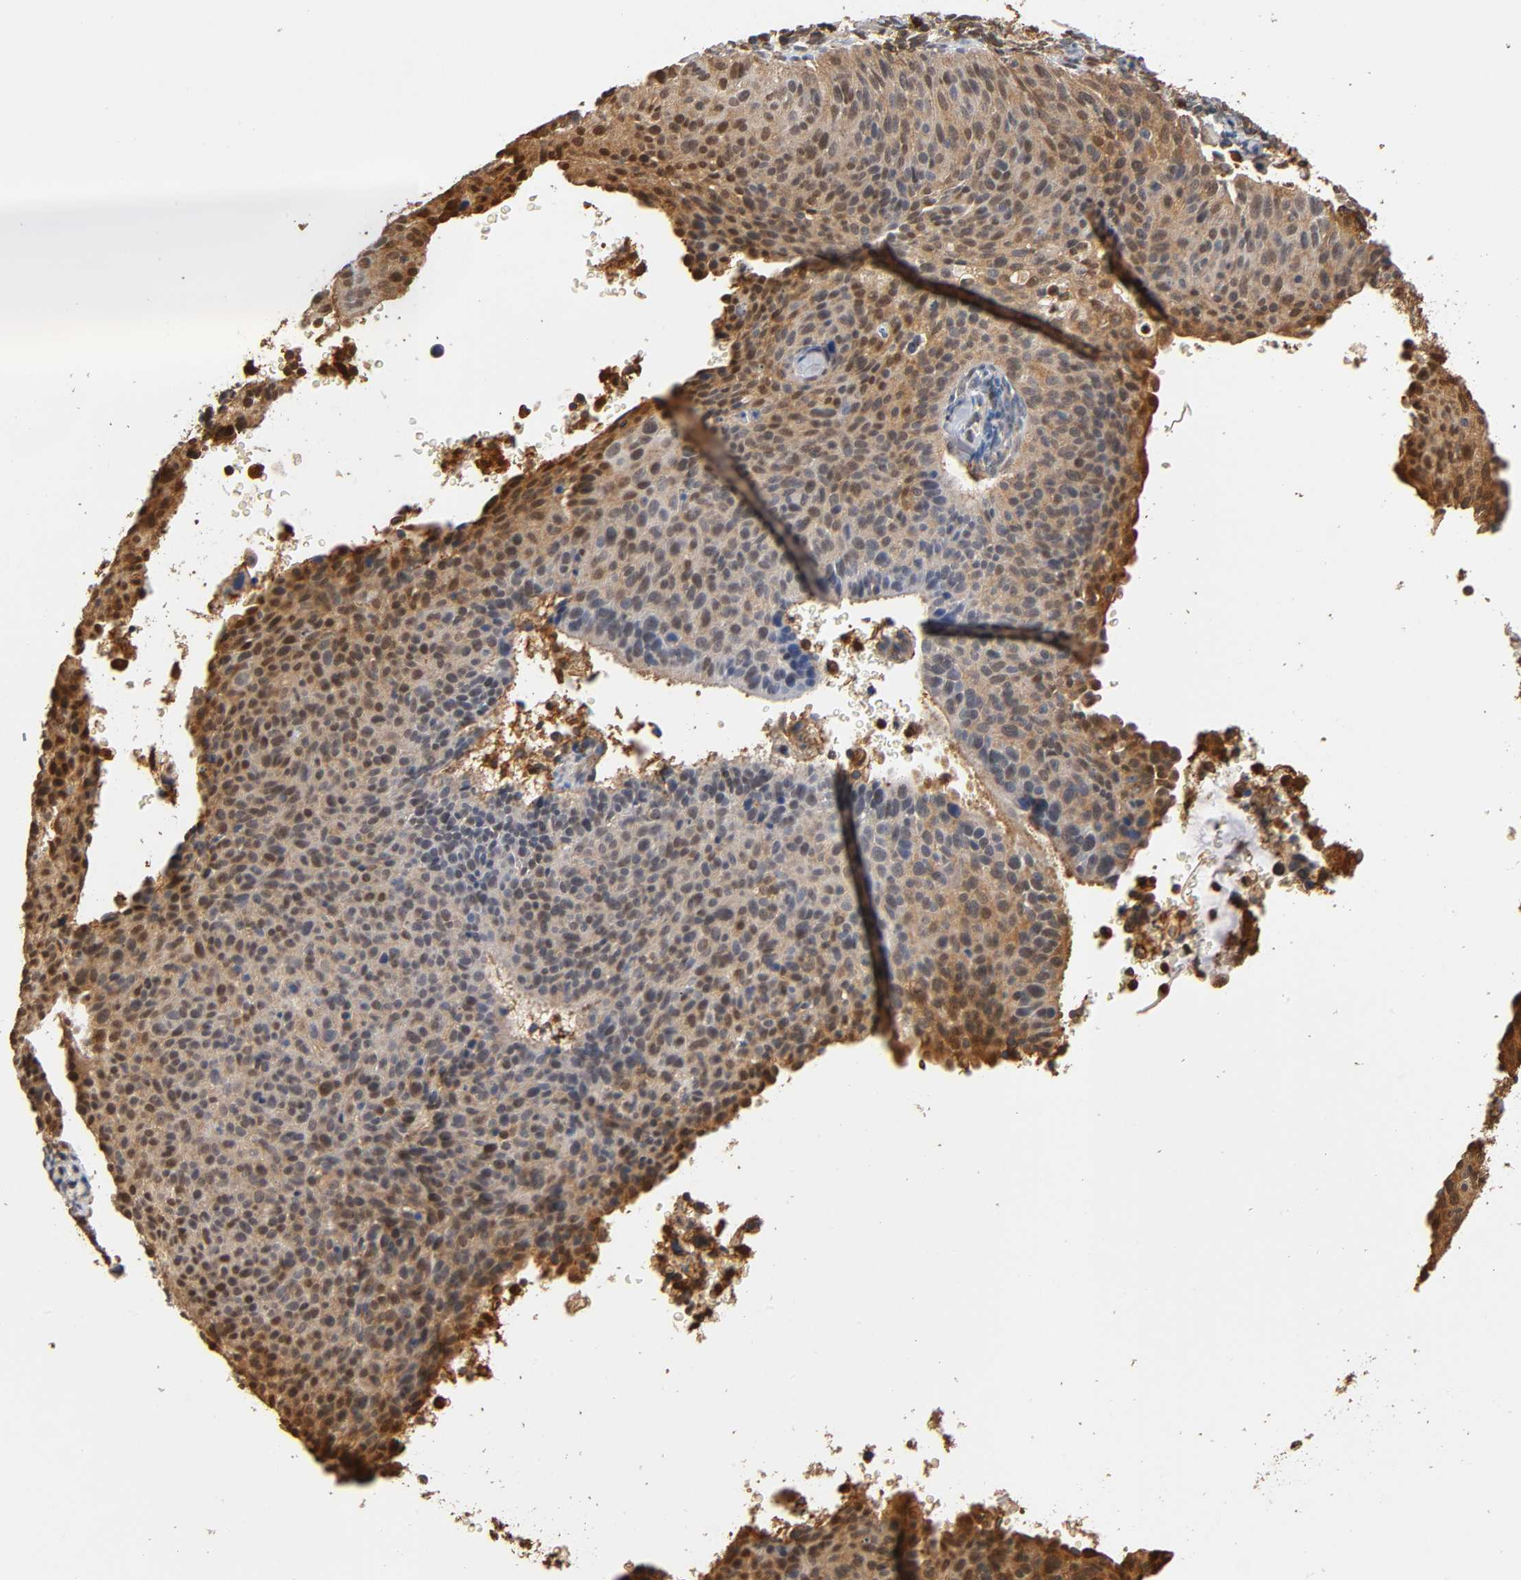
{"staining": {"intensity": "moderate", "quantity": ">75%", "location": "cytoplasmic/membranous"}, "tissue": "cervical cancer", "cell_type": "Tumor cells", "image_type": "cancer", "snomed": [{"axis": "morphology", "description": "Adenocarcinoma, NOS"}, {"axis": "topography", "description": "Cervix"}], "caption": "Cervical adenocarcinoma stained for a protein (brown) displays moderate cytoplasmic/membranous positive positivity in about >75% of tumor cells.", "gene": "ANXA11", "patient": {"sex": "female", "age": 29}}